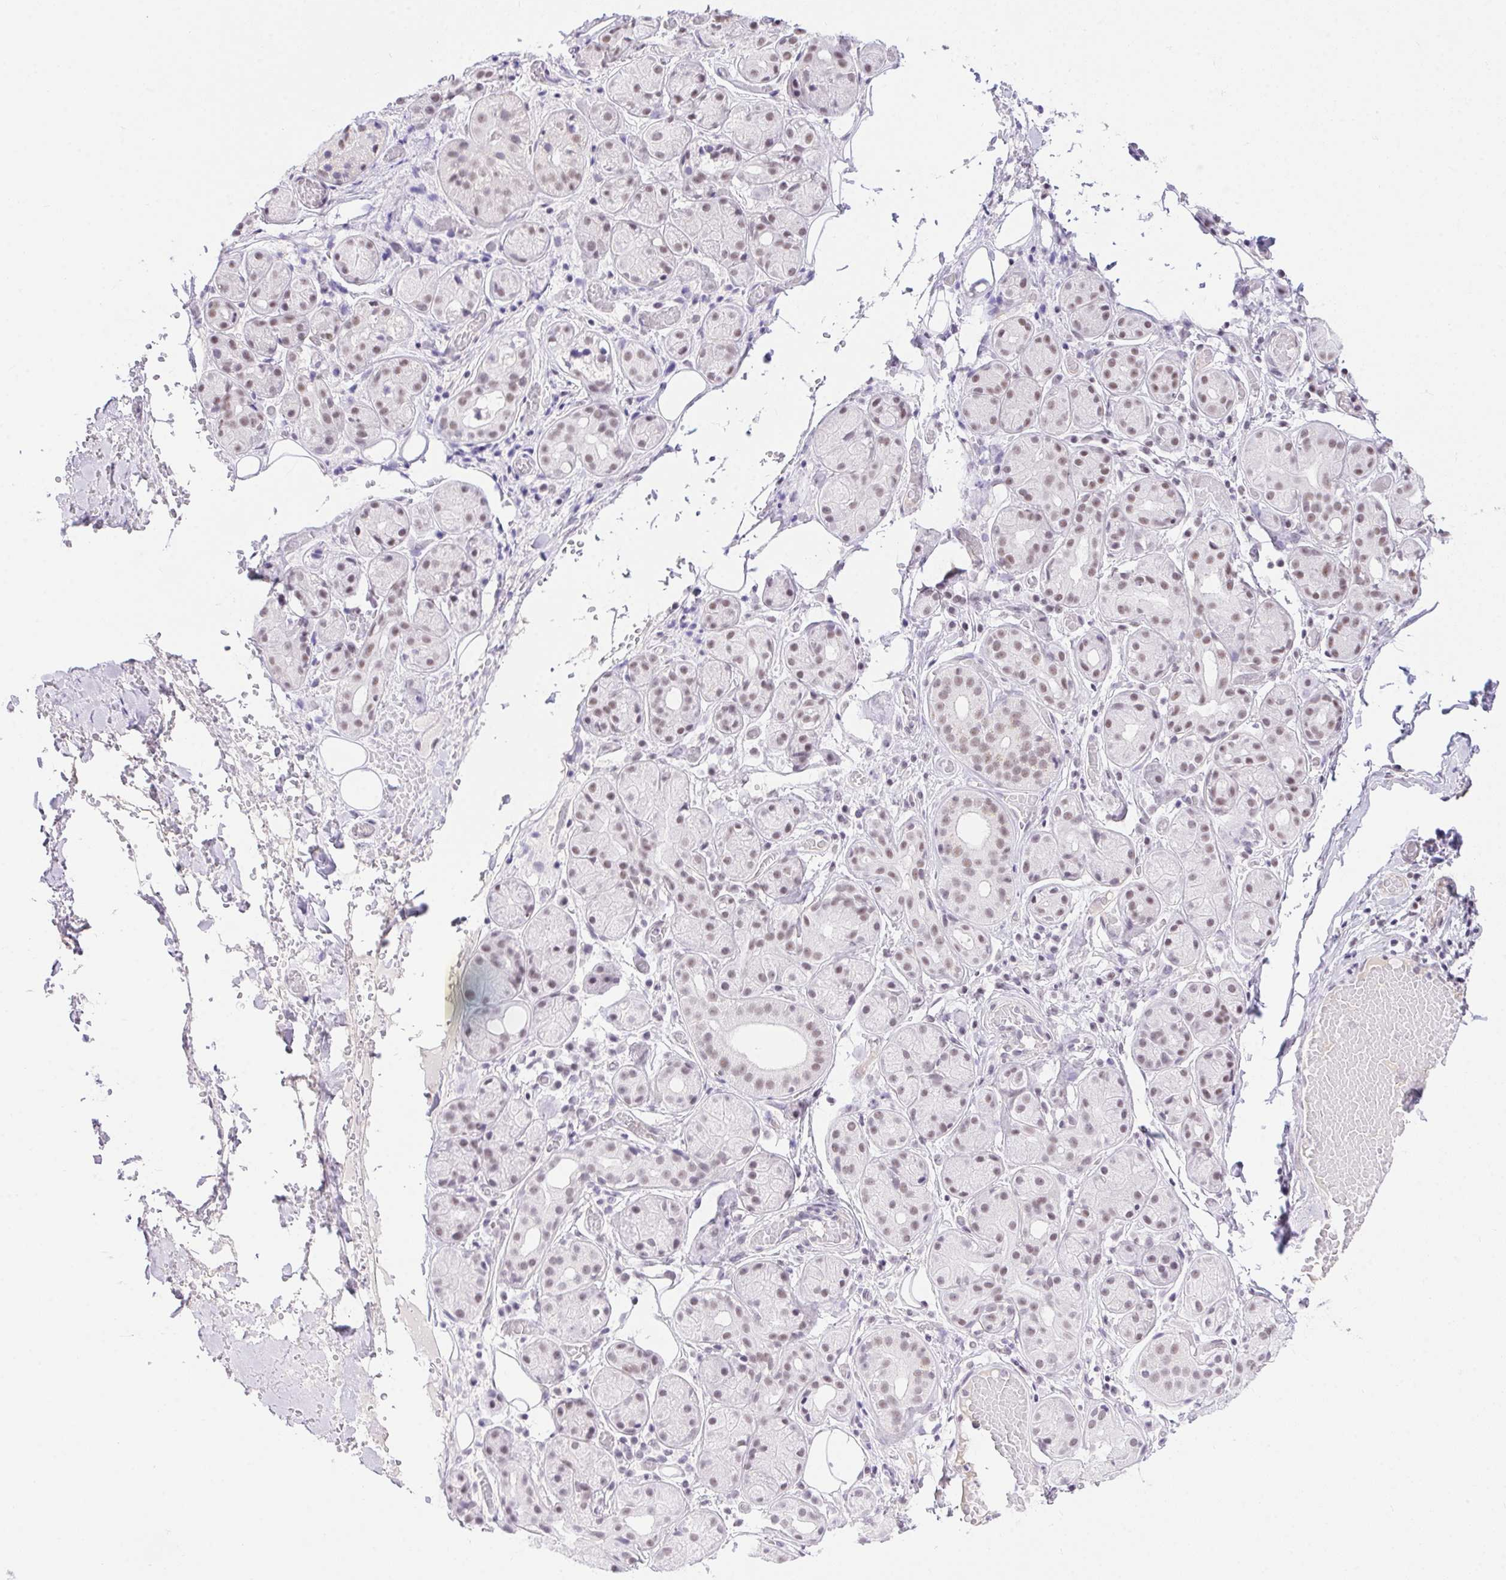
{"staining": {"intensity": "weak", "quantity": "25%-75%", "location": "nuclear"}, "tissue": "salivary gland", "cell_type": "Glandular cells", "image_type": "normal", "snomed": [{"axis": "morphology", "description": "Normal tissue, NOS"}, {"axis": "topography", "description": "Salivary gland"}, {"axis": "topography", "description": "Peripheral nerve tissue"}], "caption": "This image displays immunohistochemistry staining of normal salivary gland, with low weak nuclear staining in about 25%-75% of glandular cells.", "gene": "DDX17", "patient": {"sex": "male", "age": 71}}